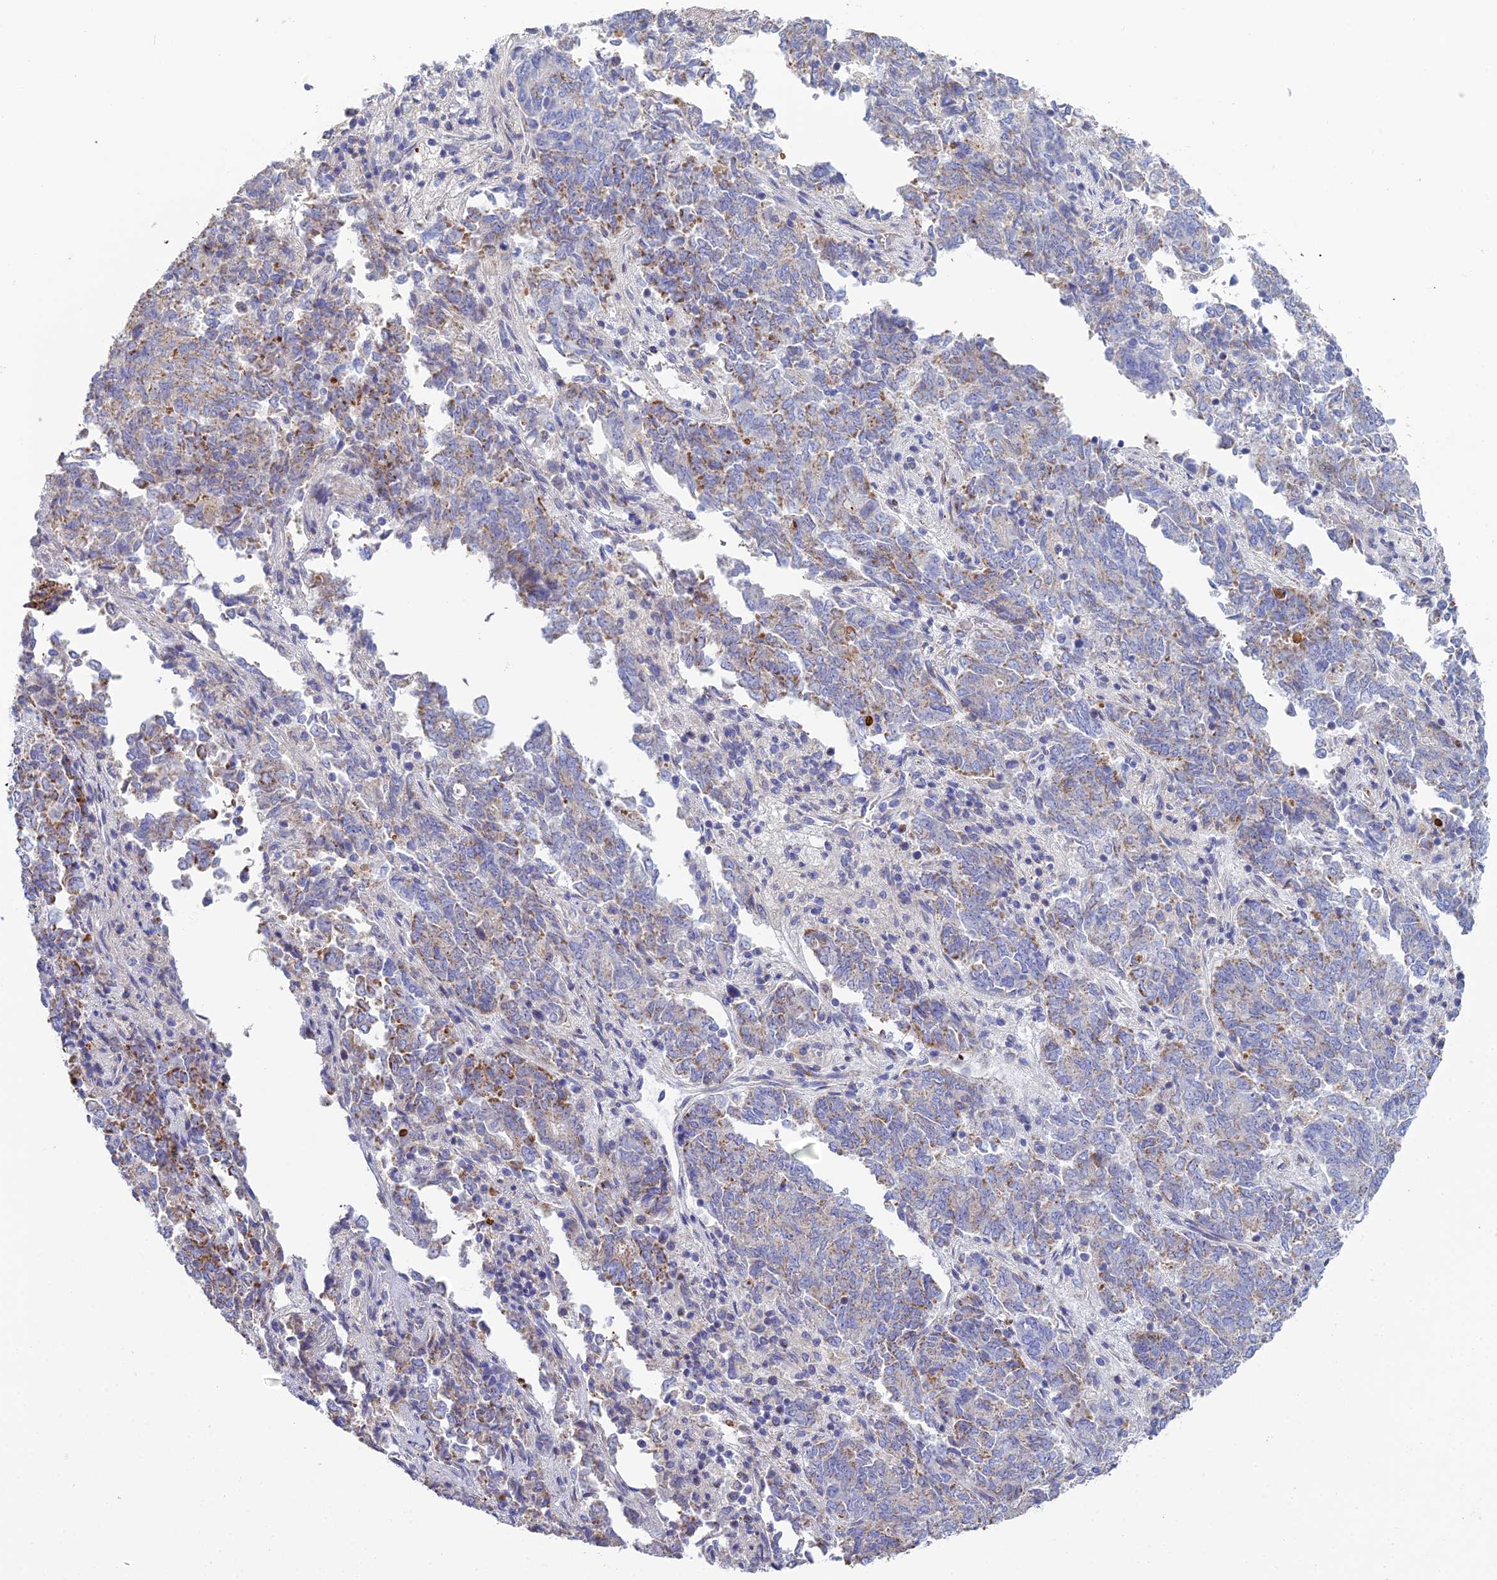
{"staining": {"intensity": "moderate", "quantity": "25%-75%", "location": "cytoplasmic/membranous"}, "tissue": "endometrial cancer", "cell_type": "Tumor cells", "image_type": "cancer", "snomed": [{"axis": "morphology", "description": "Adenocarcinoma, NOS"}, {"axis": "topography", "description": "Endometrium"}], "caption": "Tumor cells demonstrate medium levels of moderate cytoplasmic/membranous expression in approximately 25%-75% of cells in endometrial cancer.", "gene": "CSPG4", "patient": {"sex": "female", "age": 80}}